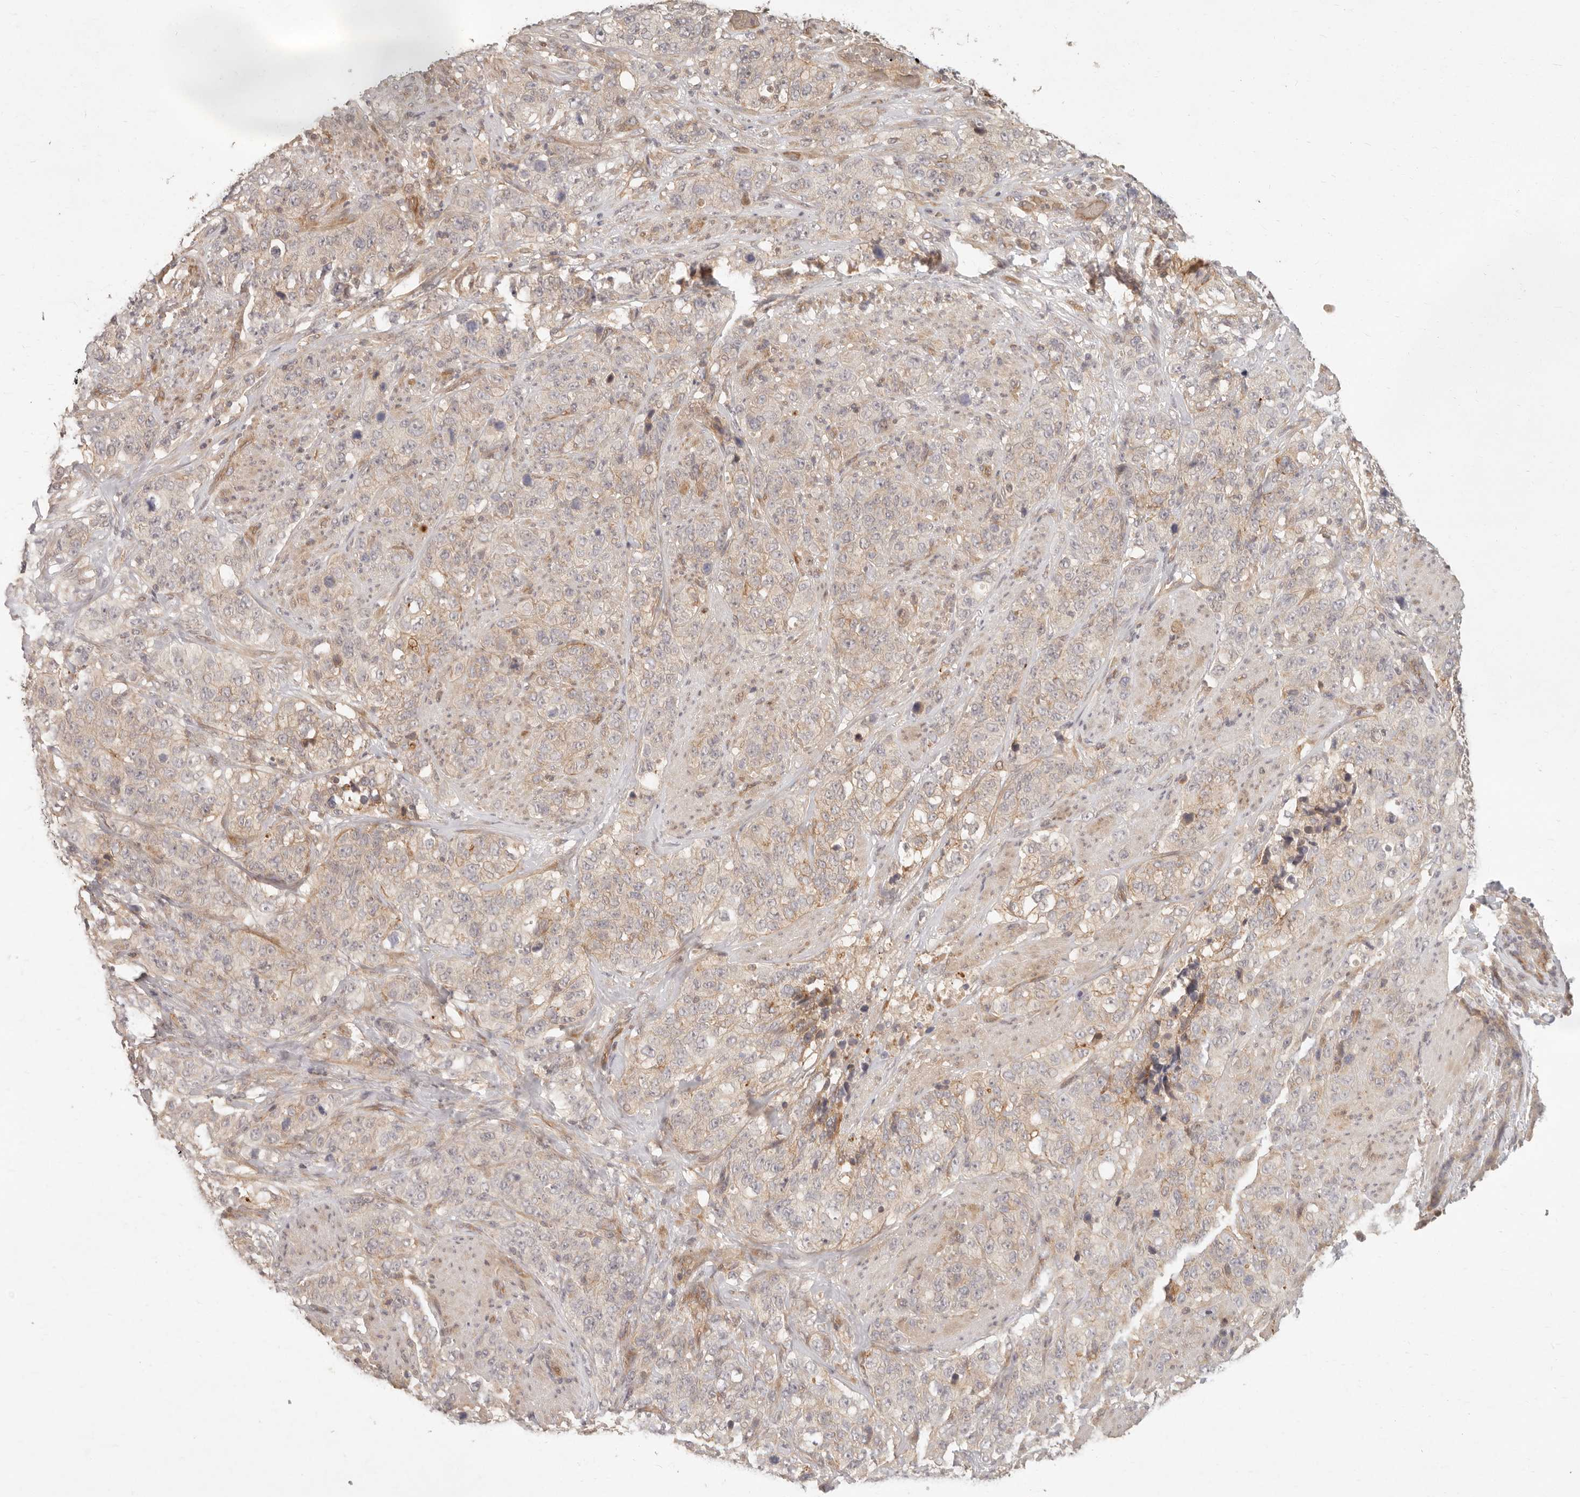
{"staining": {"intensity": "weak", "quantity": "<25%", "location": "cytoplasmic/membranous"}, "tissue": "stomach cancer", "cell_type": "Tumor cells", "image_type": "cancer", "snomed": [{"axis": "morphology", "description": "Adenocarcinoma, NOS"}, {"axis": "topography", "description": "Stomach"}], "caption": "IHC histopathology image of neoplastic tissue: adenocarcinoma (stomach) stained with DAB displays no significant protein expression in tumor cells. (DAB (3,3'-diaminobenzidine) IHC, high magnification).", "gene": "PPP1R3B", "patient": {"sex": "male", "age": 48}}